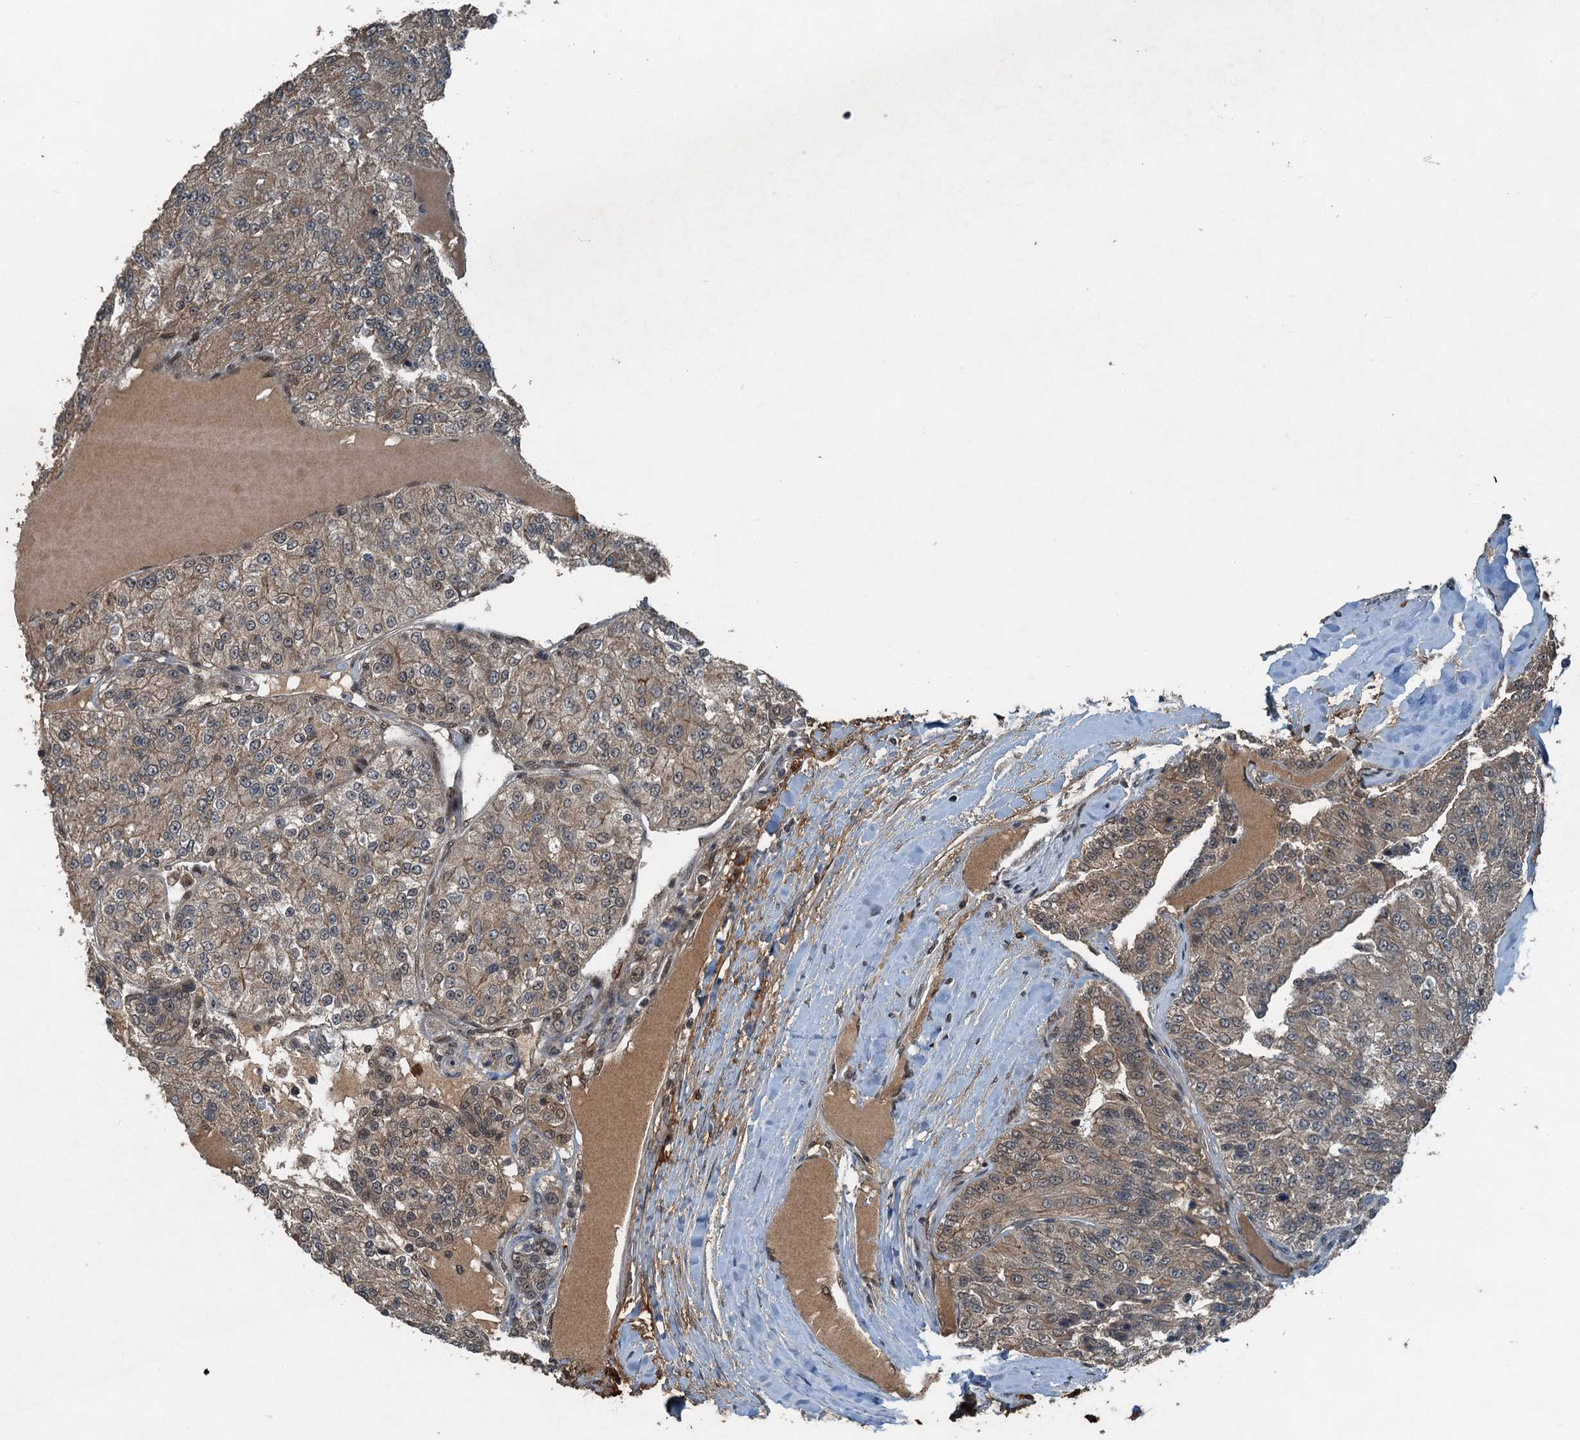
{"staining": {"intensity": "weak", "quantity": "25%-75%", "location": "cytoplasmic/membranous"}, "tissue": "renal cancer", "cell_type": "Tumor cells", "image_type": "cancer", "snomed": [{"axis": "morphology", "description": "Adenocarcinoma, NOS"}, {"axis": "topography", "description": "Kidney"}], "caption": "Tumor cells exhibit weak cytoplasmic/membranous staining in about 25%-75% of cells in adenocarcinoma (renal).", "gene": "UBXN6", "patient": {"sex": "female", "age": 63}}